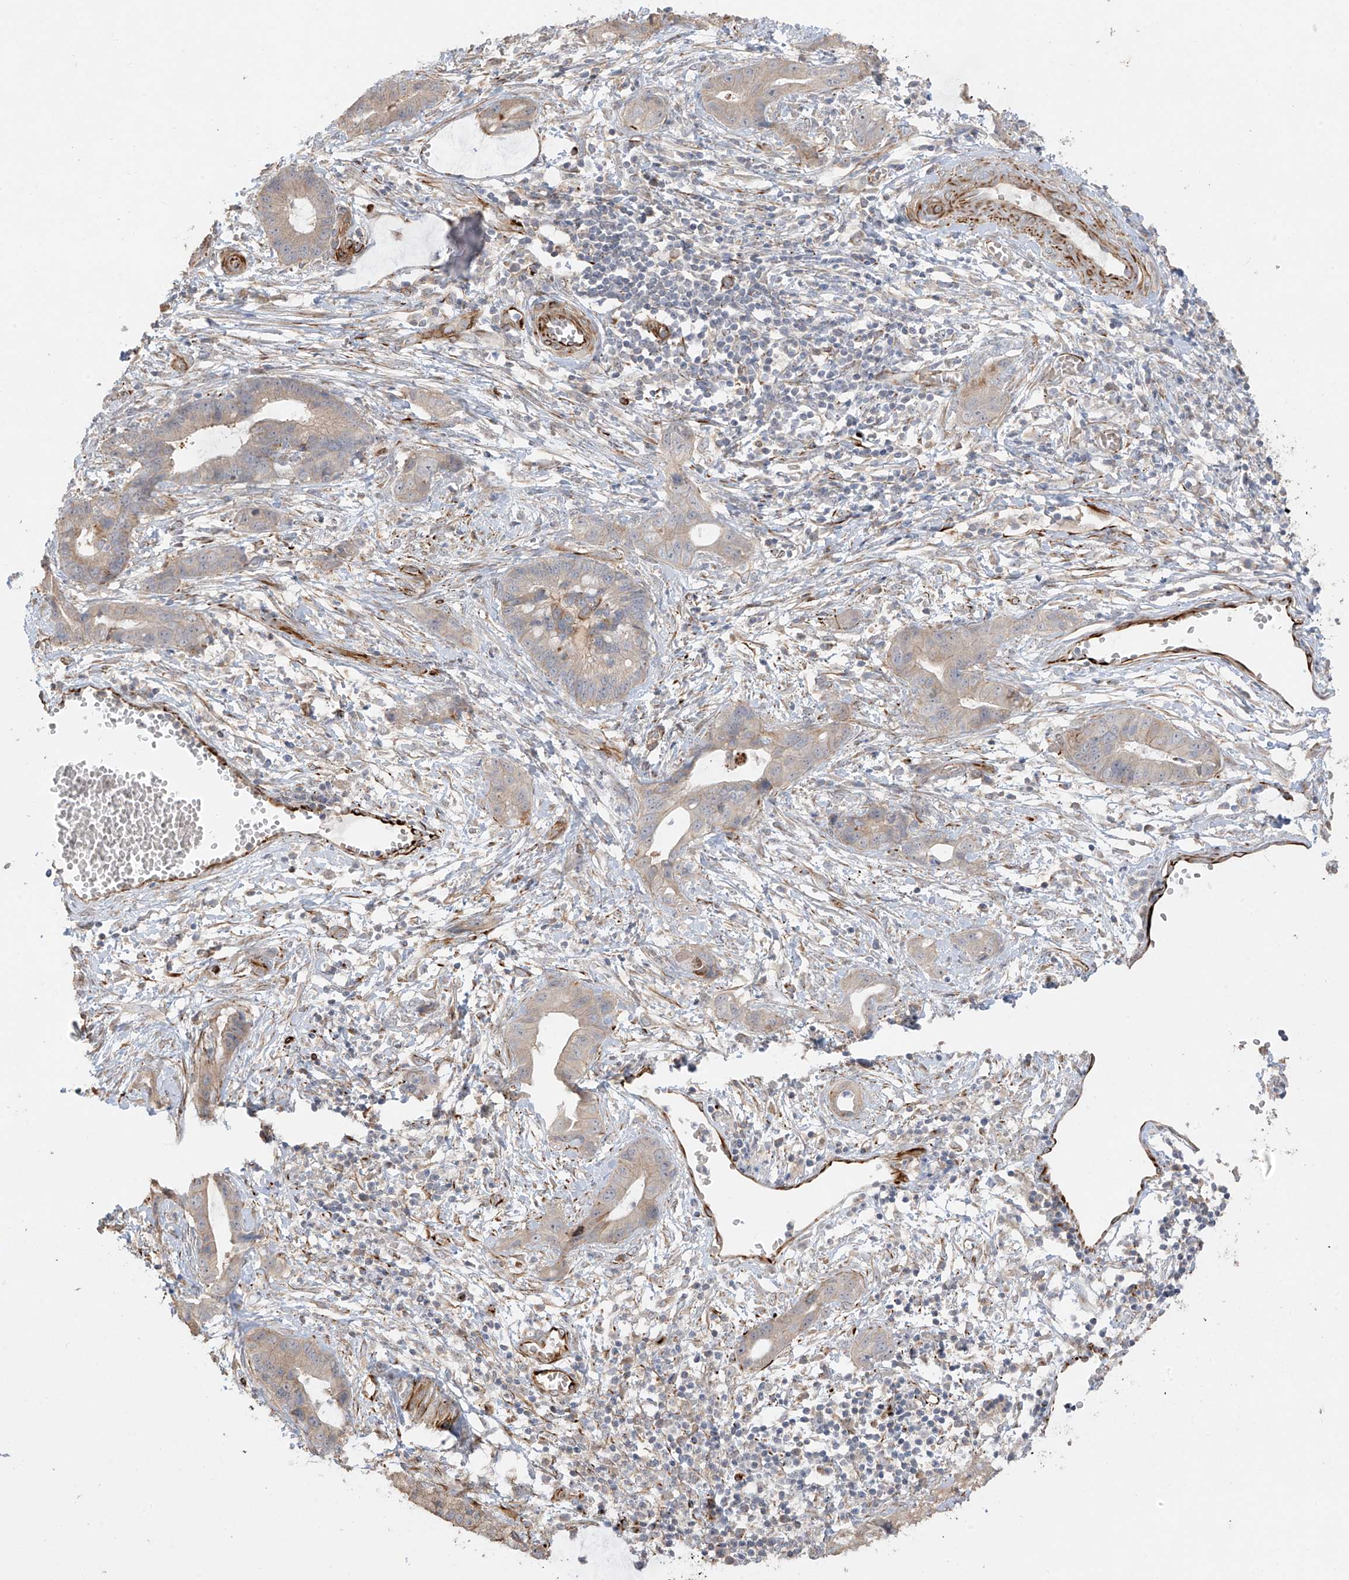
{"staining": {"intensity": "weak", "quantity": "25%-75%", "location": "cytoplasmic/membranous"}, "tissue": "cervical cancer", "cell_type": "Tumor cells", "image_type": "cancer", "snomed": [{"axis": "morphology", "description": "Adenocarcinoma, NOS"}, {"axis": "topography", "description": "Cervix"}], "caption": "Immunohistochemical staining of human cervical adenocarcinoma demonstrates low levels of weak cytoplasmic/membranous protein expression in approximately 25%-75% of tumor cells.", "gene": "DCDC2", "patient": {"sex": "female", "age": 44}}